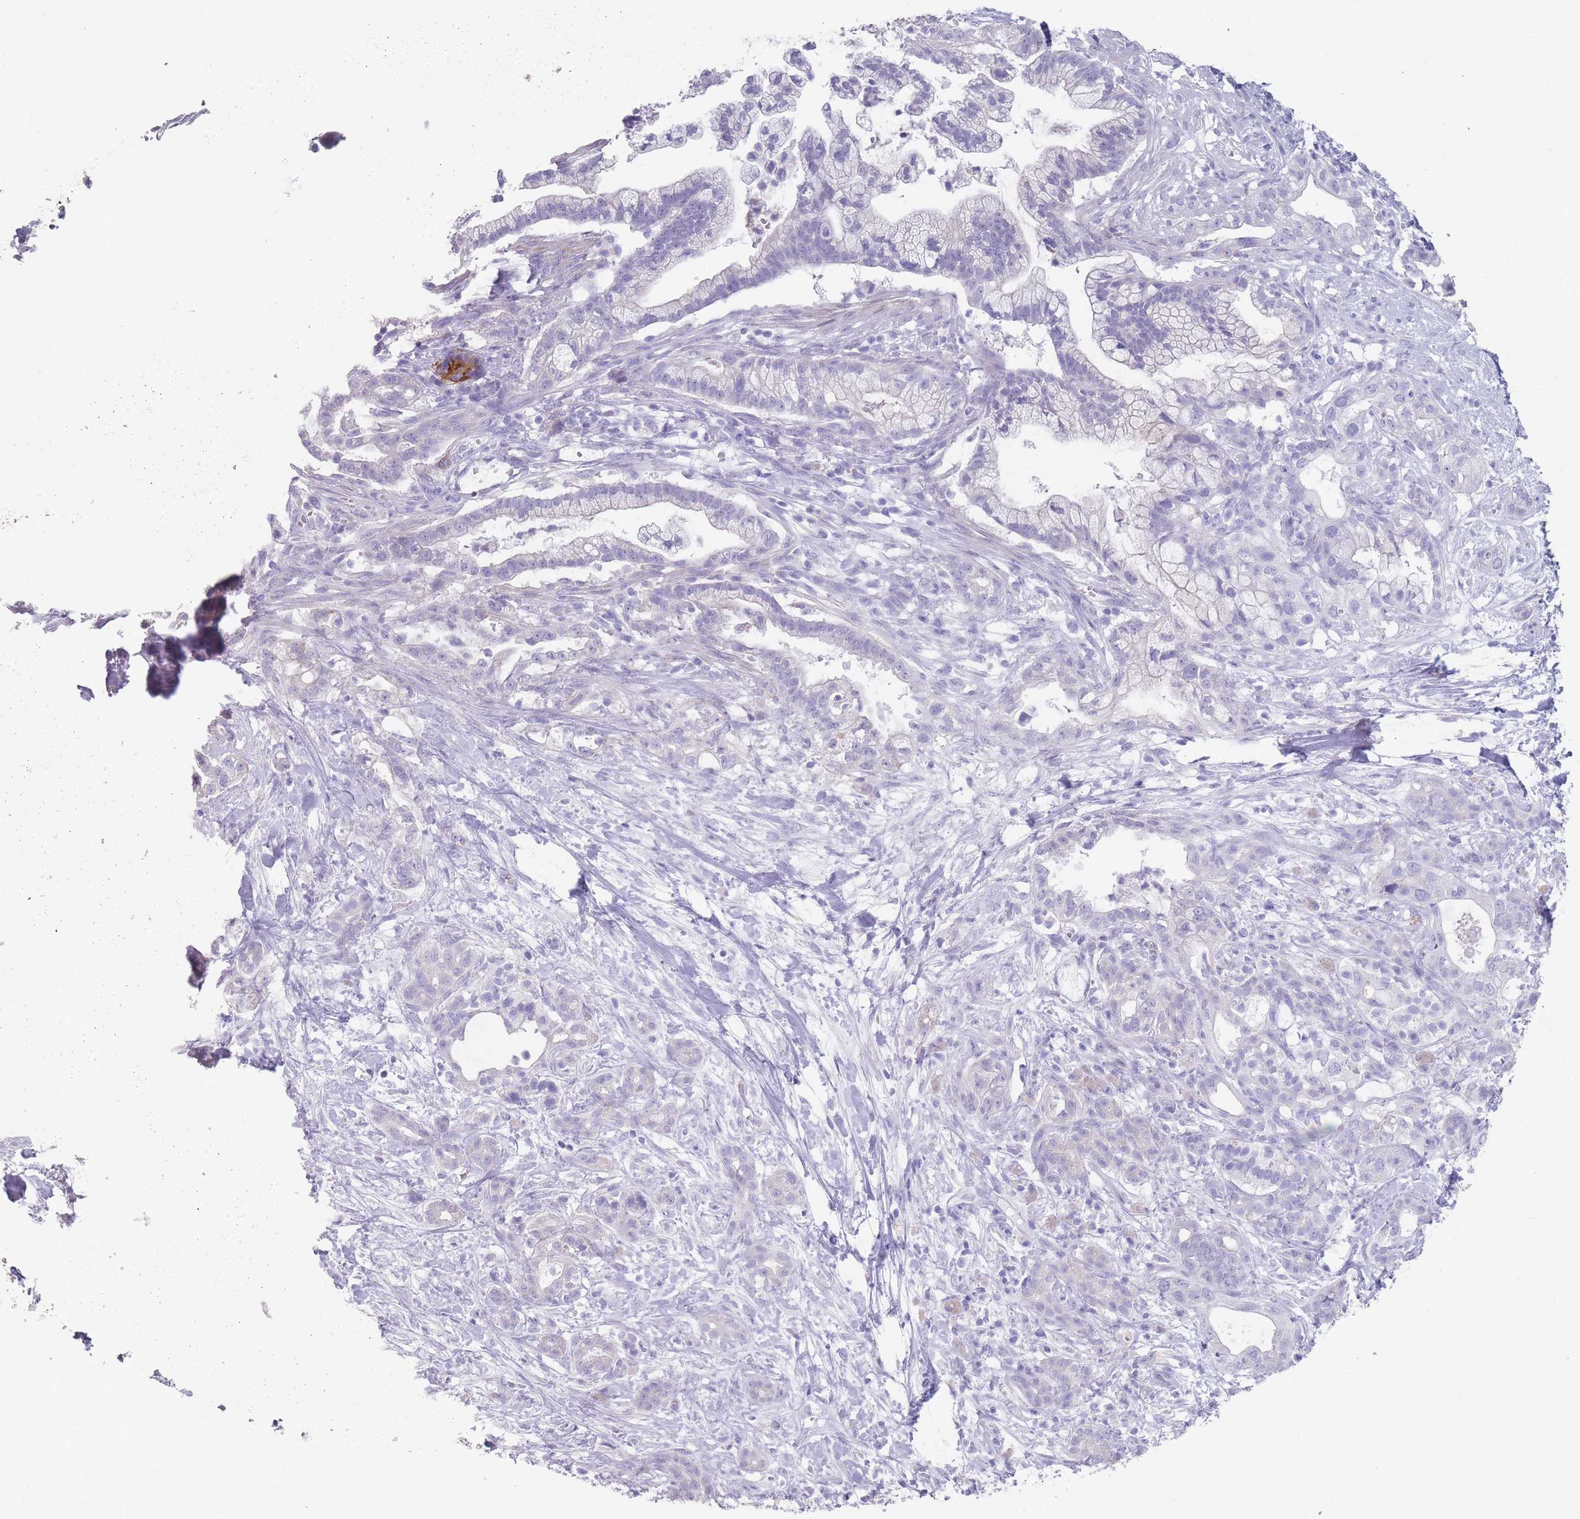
{"staining": {"intensity": "negative", "quantity": "none", "location": "none"}, "tissue": "pancreatic cancer", "cell_type": "Tumor cells", "image_type": "cancer", "snomed": [{"axis": "morphology", "description": "Adenocarcinoma, NOS"}, {"axis": "topography", "description": "Pancreas"}], "caption": "Immunohistochemical staining of pancreatic cancer reveals no significant staining in tumor cells.", "gene": "RHBG", "patient": {"sex": "male", "age": 44}}